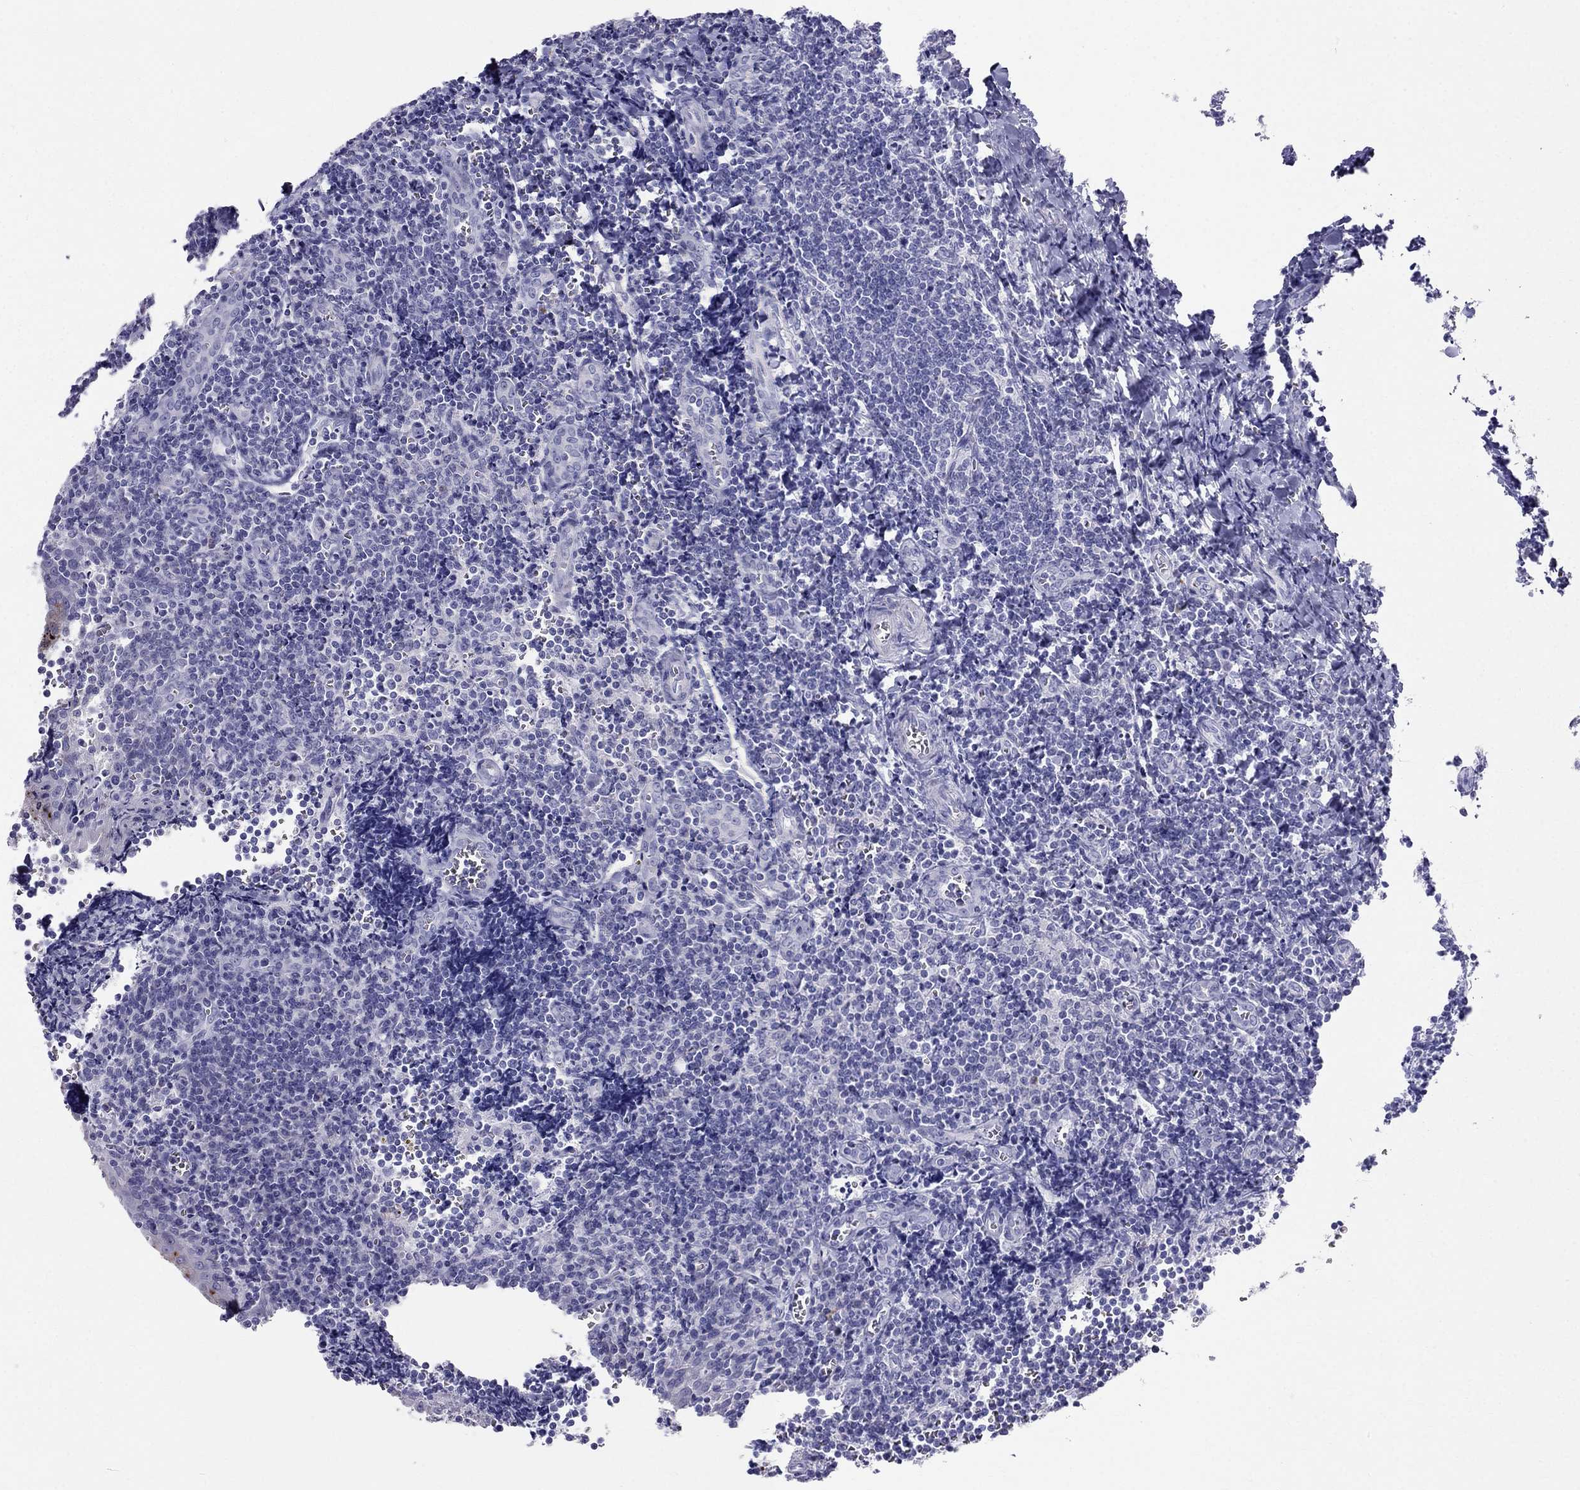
{"staining": {"intensity": "negative", "quantity": "none", "location": "none"}, "tissue": "tonsil", "cell_type": "Germinal center cells", "image_type": "normal", "snomed": [{"axis": "morphology", "description": "Normal tissue, NOS"}, {"axis": "morphology", "description": "Inflammation, NOS"}, {"axis": "topography", "description": "Tonsil"}], "caption": "Immunohistochemistry (IHC) of unremarkable tonsil exhibits no expression in germinal center cells.", "gene": "DNAAF6", "patient": {"sex": "female", "age": 31}}